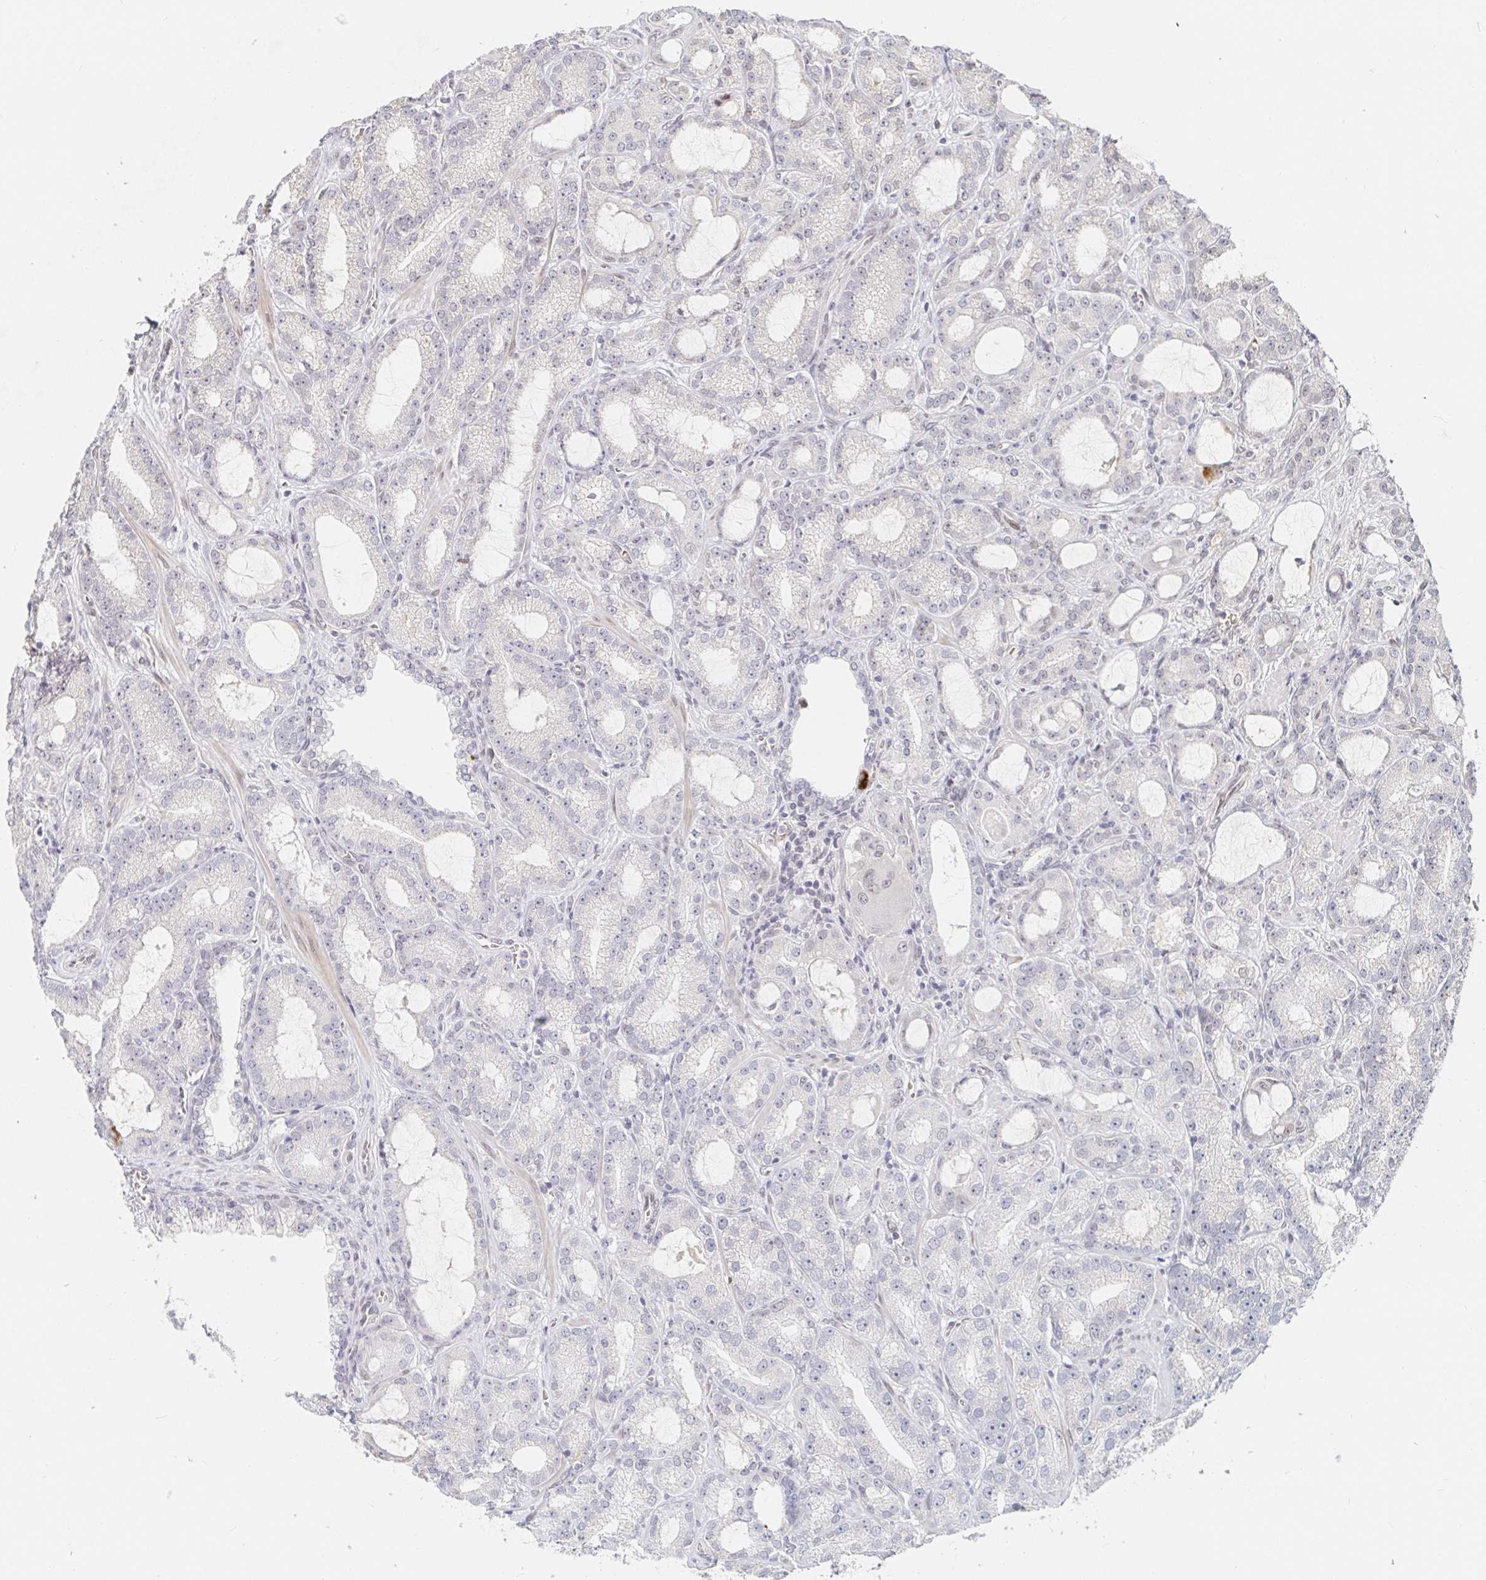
{"staining": {"intensity": "negative", "quantity": "none", "location": "none"}, "tissue": "prostate cancer", "cell_type": "Tumor cells", "image_type": "cancer", "snomed": [{"axis": "morphology", "description": "Adenocarcinoma, High grade"}, {"axis": "topography", "description": "Prostate"}], "caption": "This is an immunohistochemistry (IHC) photomicrograph of prostate cancer. There is no staining in tumor cells.", "gene": "CHD2", "patient": {"sex": "male", "age": 65}}